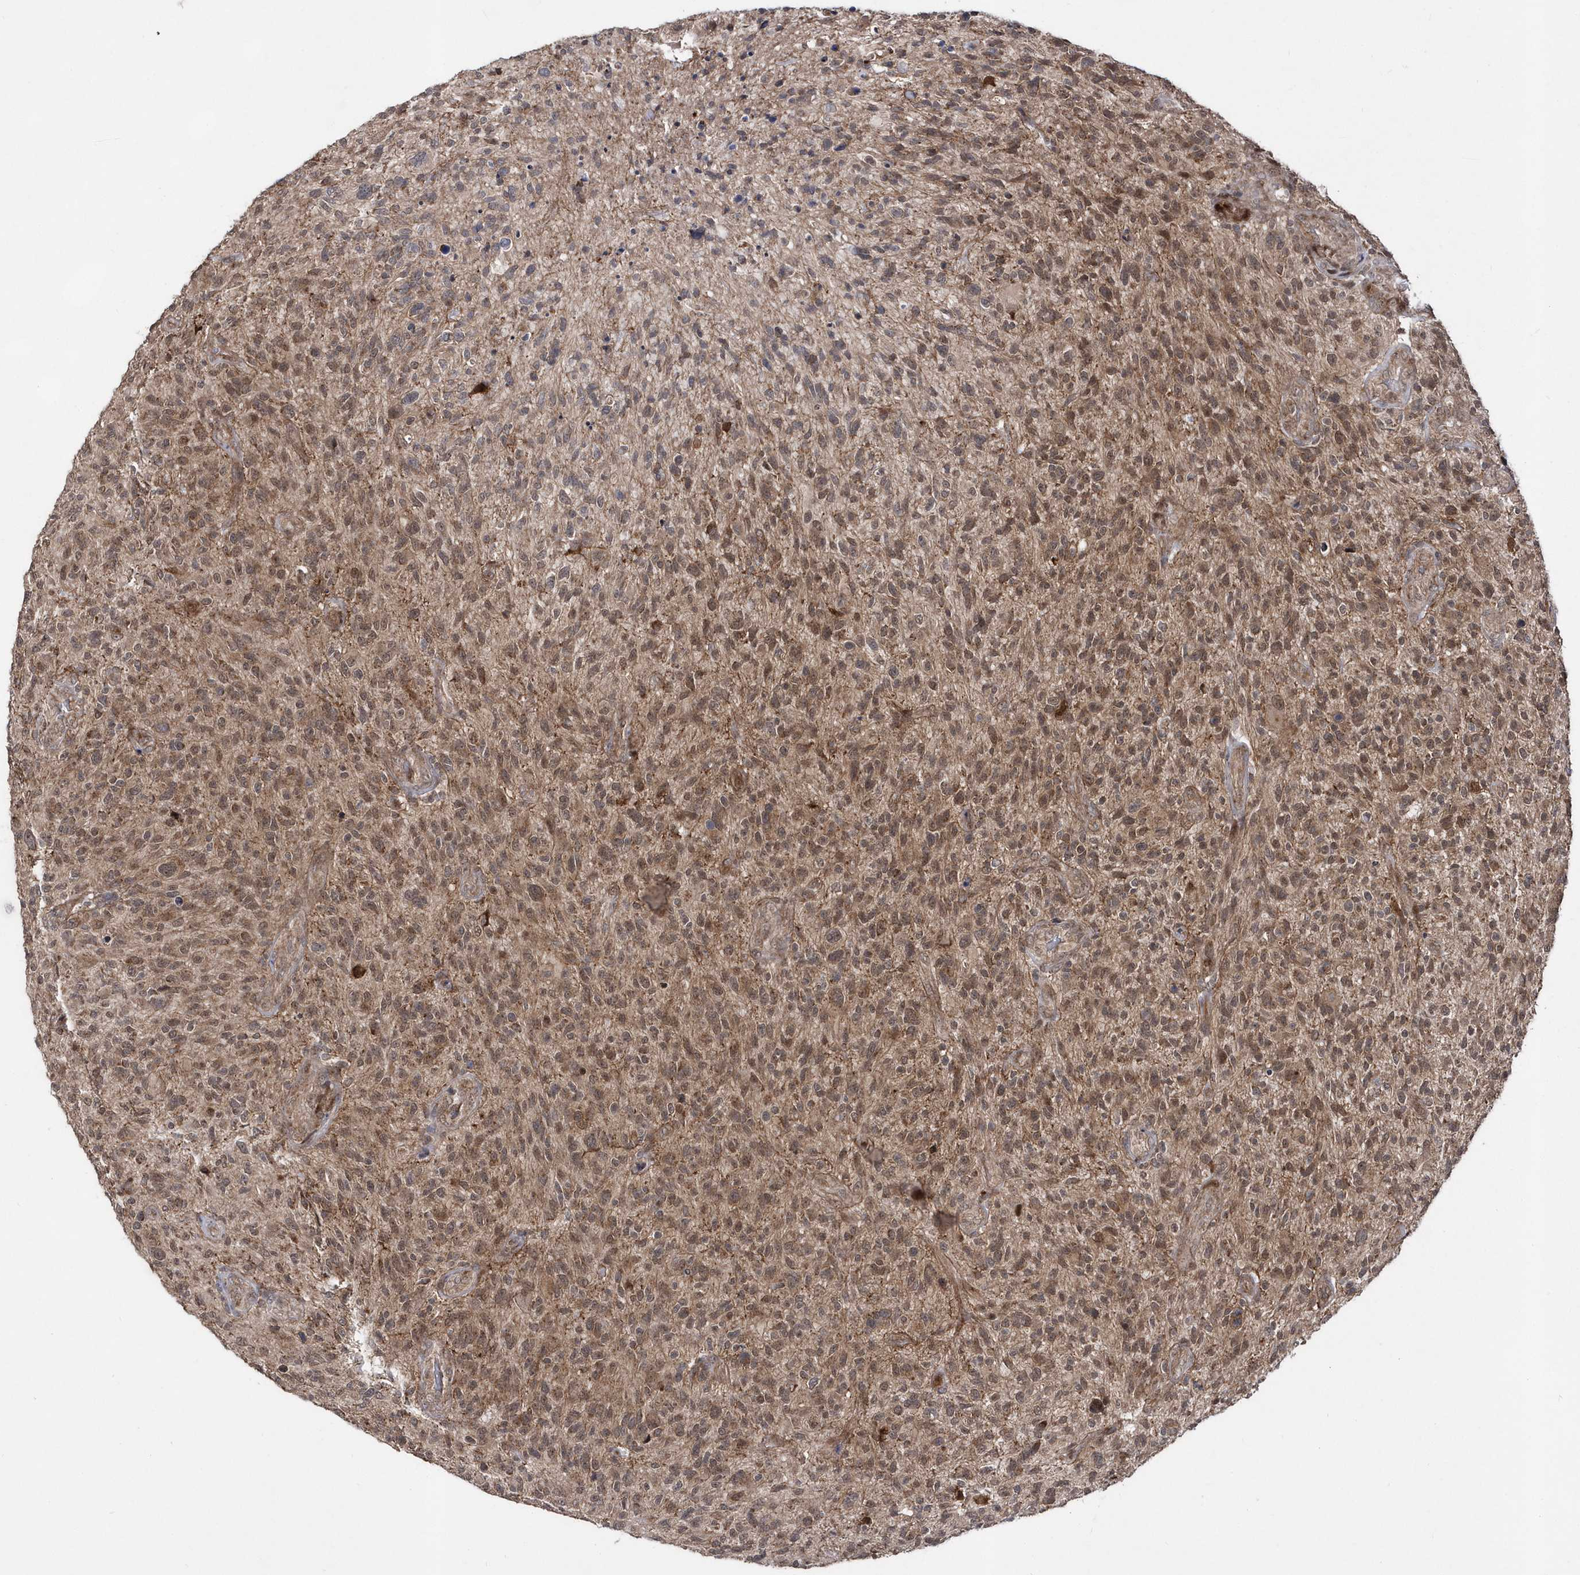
{"staining": {"intensity": "moderate", "quantity": "25%-75%", "location": "cytoplasmic/membranous,nuclear"}, "tissue": "glioma", "cell_type": "Tumor cells", "image_type": "cancer", "snomed": [{"axis": "morphology", "description": "Glioma, malignant, High grade"}, {"axis": "topography", "description": "Brain"}], "caption": "An image of human malignant glioma (high-grade) stained for a protein reveals moderate cytoplasmic/membranous and nuclear brown staining in tumor cells. The staining was performed using DAB (3,3'-diaminobenzidine) to visualize the protein expression in brown, while the nuclei were stained in blue with hematoxylin (Magnification: 20x).", "gene": "DALRD3", "patient": {"sex": "male", "age": 47}}